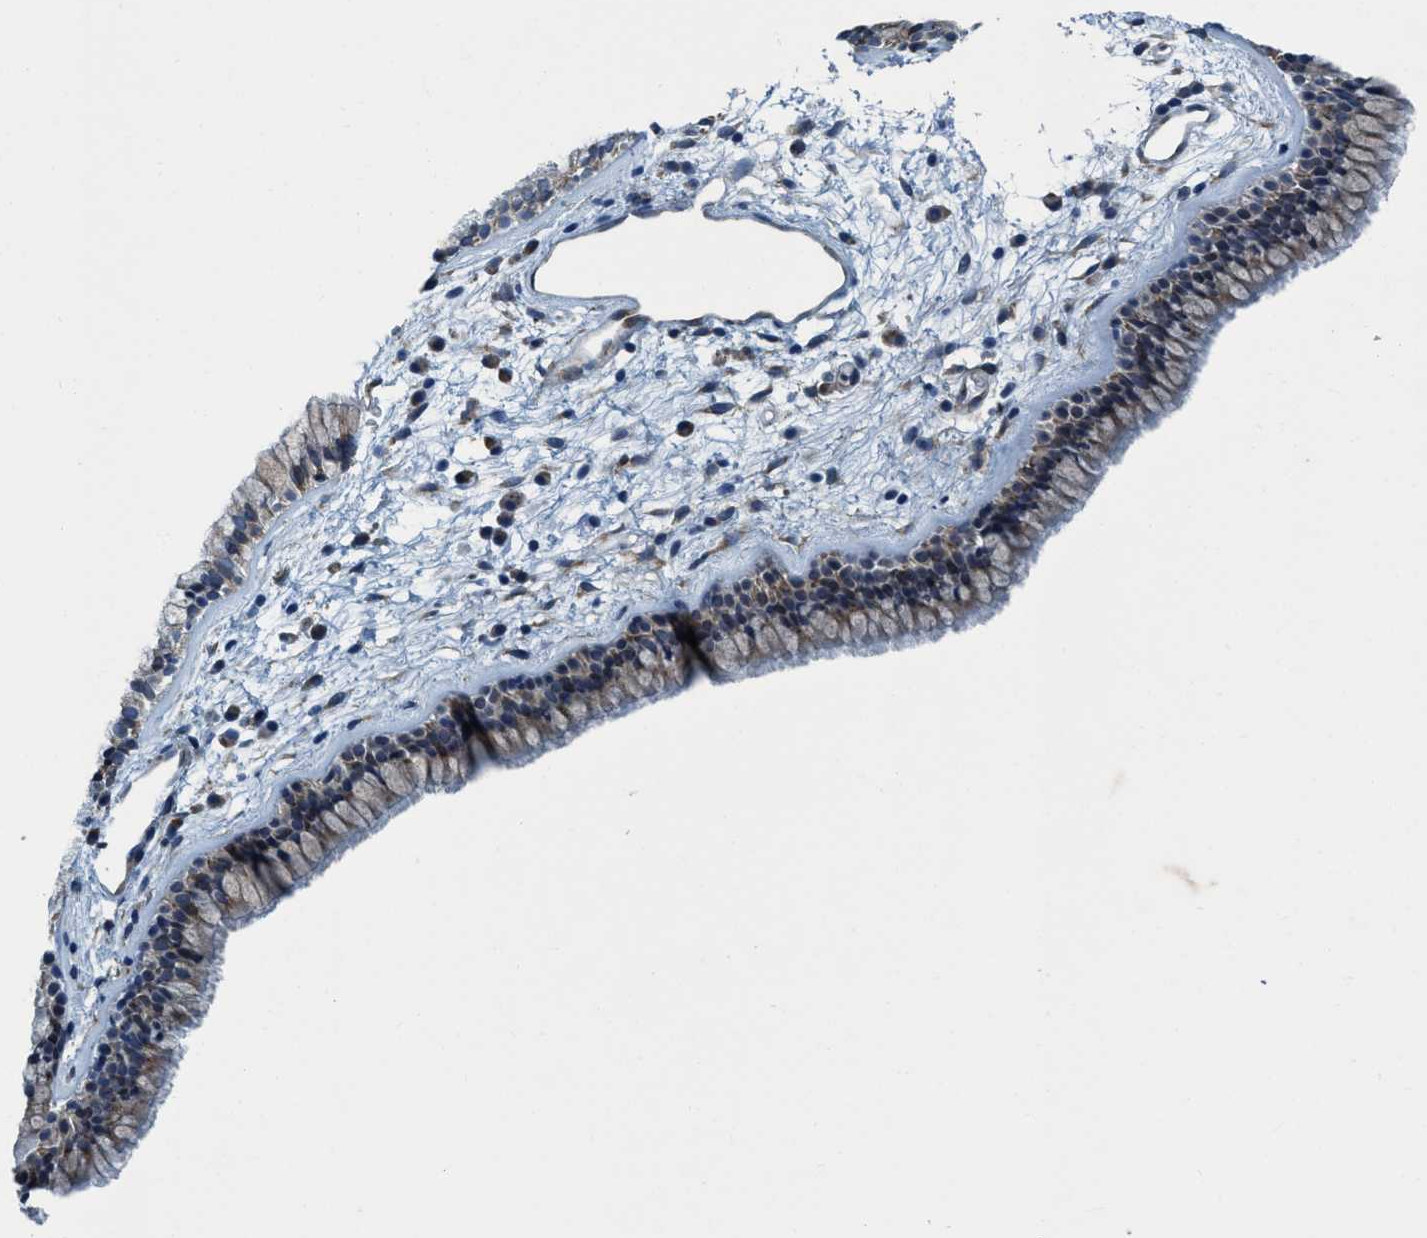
{"staining": {"intensity": "strong", "quantity": ">75%", "location": "cytoplasmic/membranous"}, "tissue": "nasopharynx", "cell_type": "Respiratory epithelial cells", "image_type": "normal", "snomed": [{"axis": "morphology", "description": "Normal tissue, NOS"}, {"axis": "morphology", "description": "Inflammation, NOS"}, {"axis": "topography", "description": "Nasopharynx"}], "caption": "The micrograph displays a brown stain indicating the presence of a protein in the cytoplasmic/membranous of respiratory epithelial cells in nasopharynx.", "gene": "ARMC9", "patient": {"sex": "male", "age": 48}}